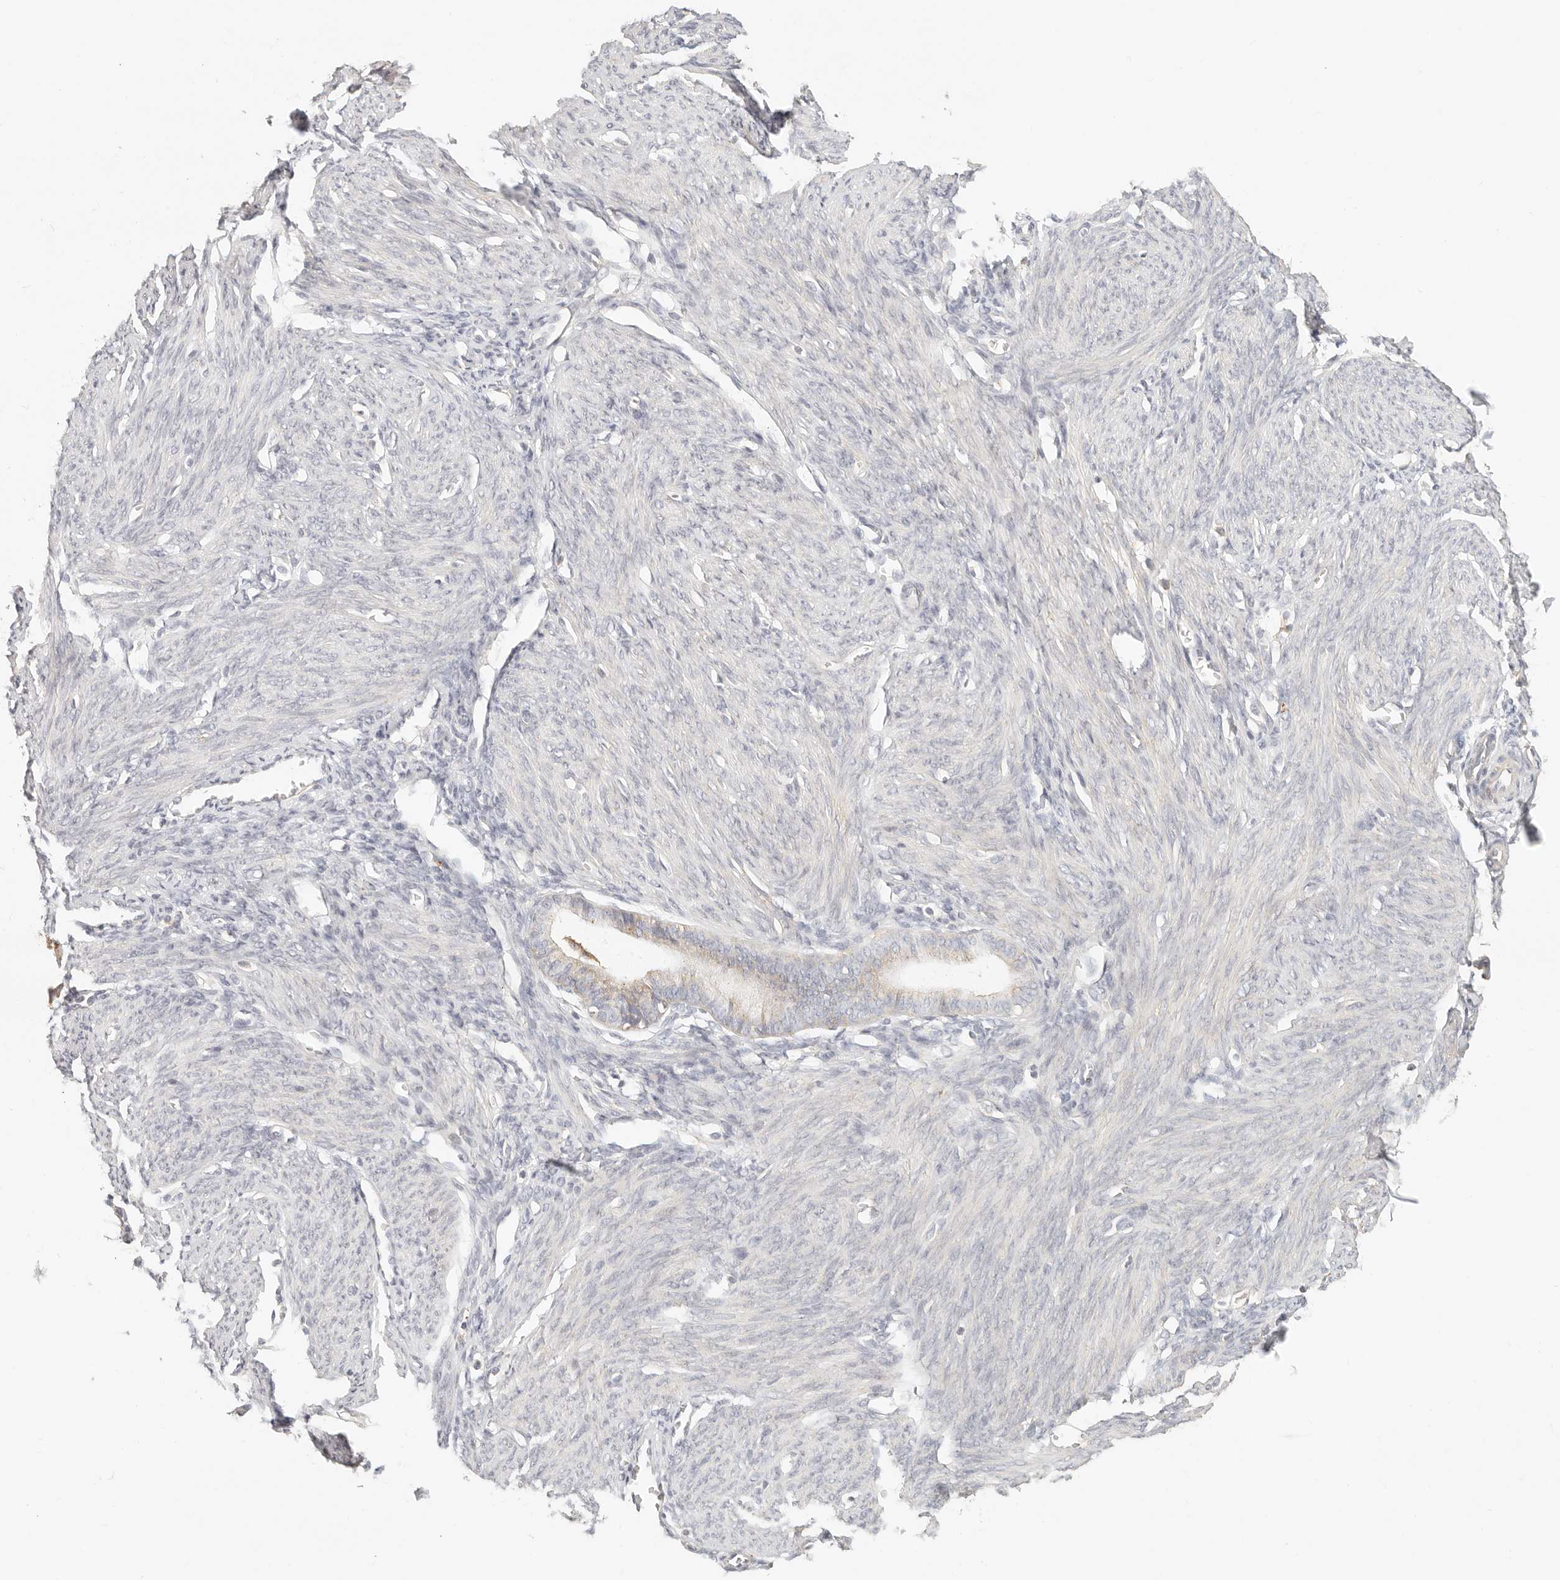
{"staining": {"intensity": "negative", "quantity": "none", "location": "none"}, "tissue": "endometrium", "cell_type": "Cells in endometrial stroma", "image_type": "normal", "snomed": [{"axis": "morphology", "description": "Normal tissue, NOS"}, {"axis": "morphology", "description": "Adenocarcinoma, NOS"}, {"axis": "topography", "description": "Endometrium"}], "caption": "Immunohistochemical staining of normal endometrium displays no significant positivity in cells in endometrial stroma. (DAB IHC with hematoxylin counter stain).", "gene": "CNMD", "patient": {"sex": "female", "age": 57}}